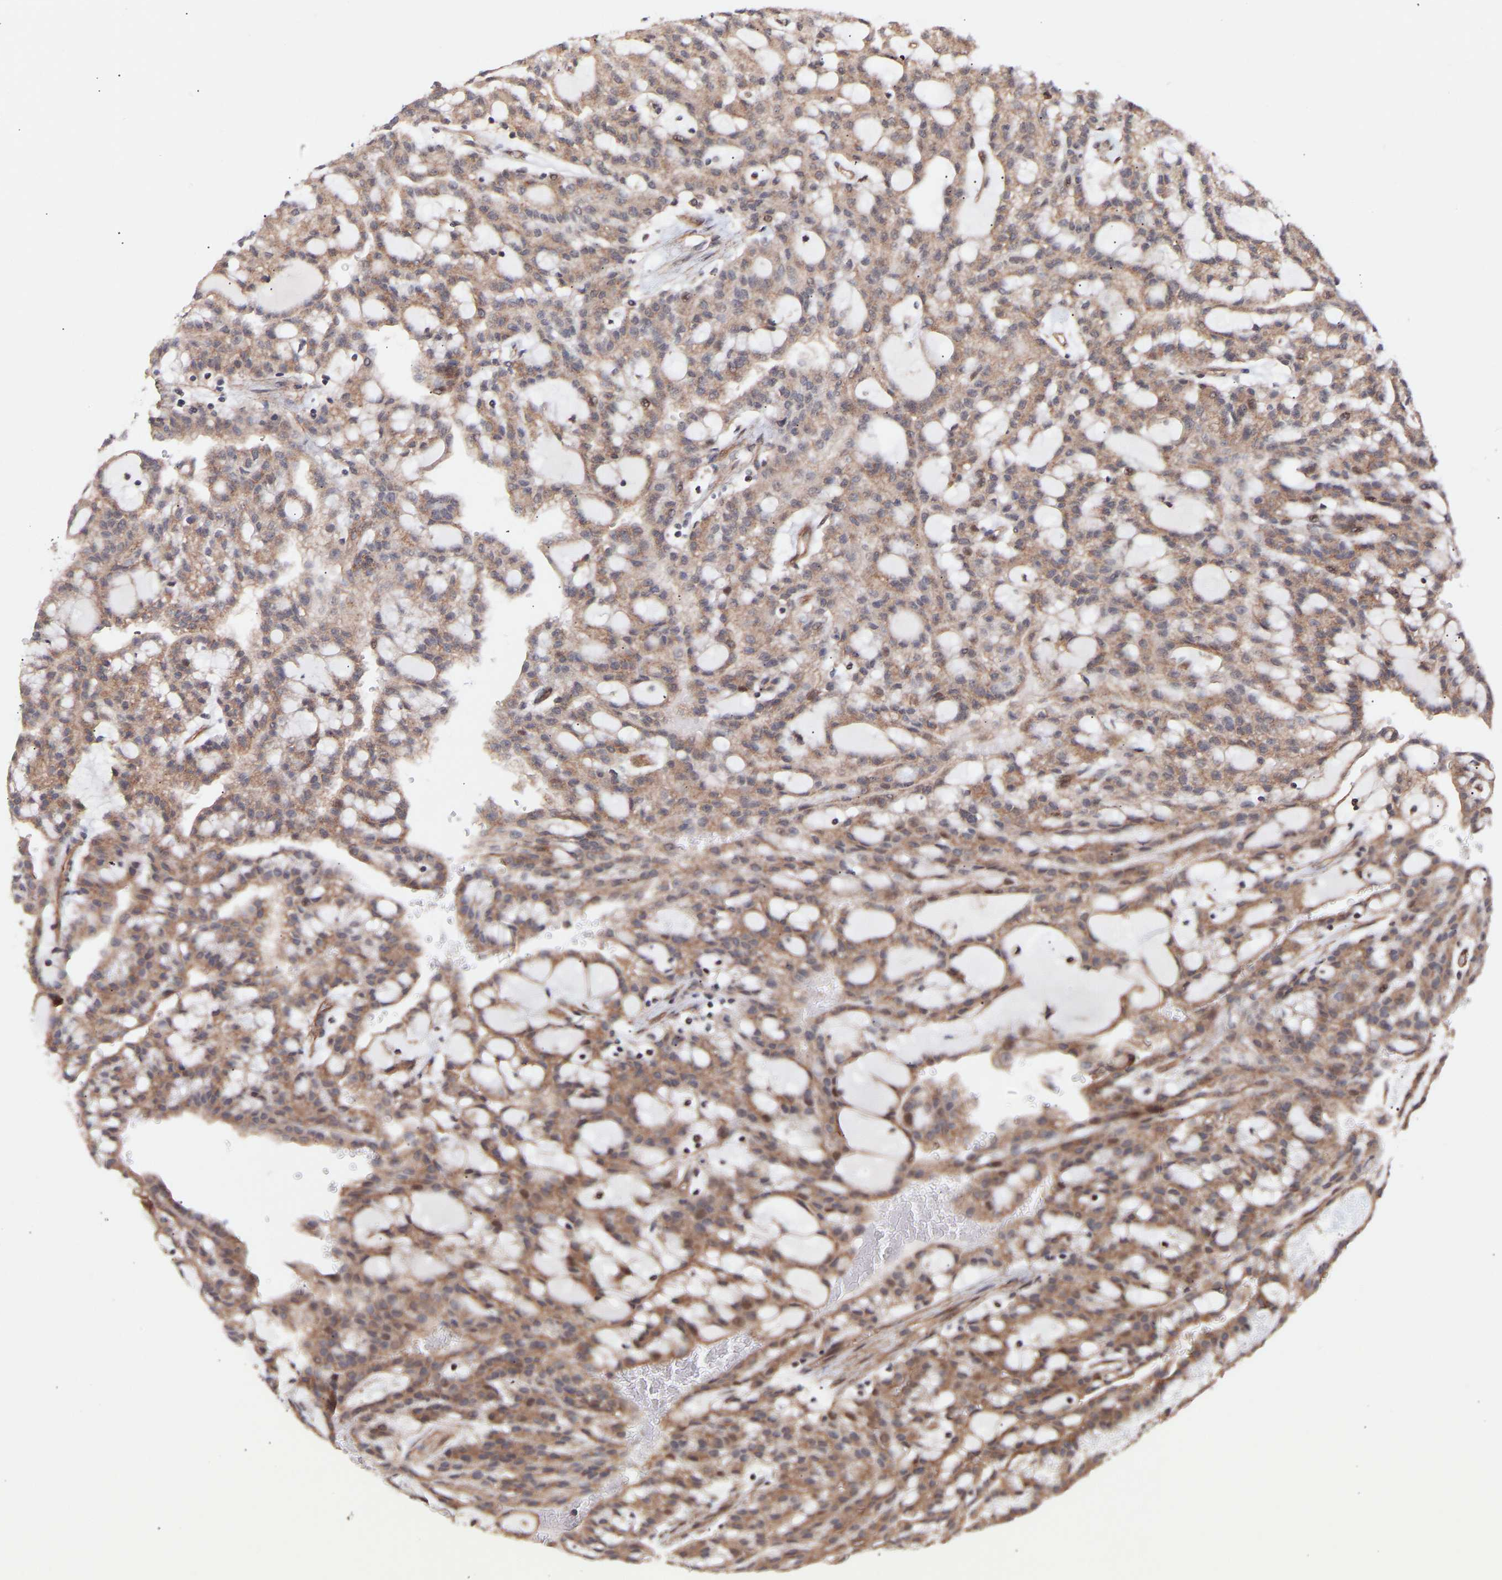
{"staining": {"intensity": "moderate", "quantity": ">75%", "location": "cytoplasmic/membranous"}, "tissue": "renal cancer", "cell_type": "Tumor cells", "image_type": "cancer", "snomed": [{"axis": "morphology", "description": "Adenocarcinoma, NOS"}, {"axis": "topography", "description": "Kidney"}], "caption": "Immunohistochemical staining of human renal cancer exhibits medium levels of moderate cytoplasmic/membranous protein staining in approximately >75% of tumor cells.", "gene": "PDLIM5", "patient": {"sex": "male", "age": 63}}